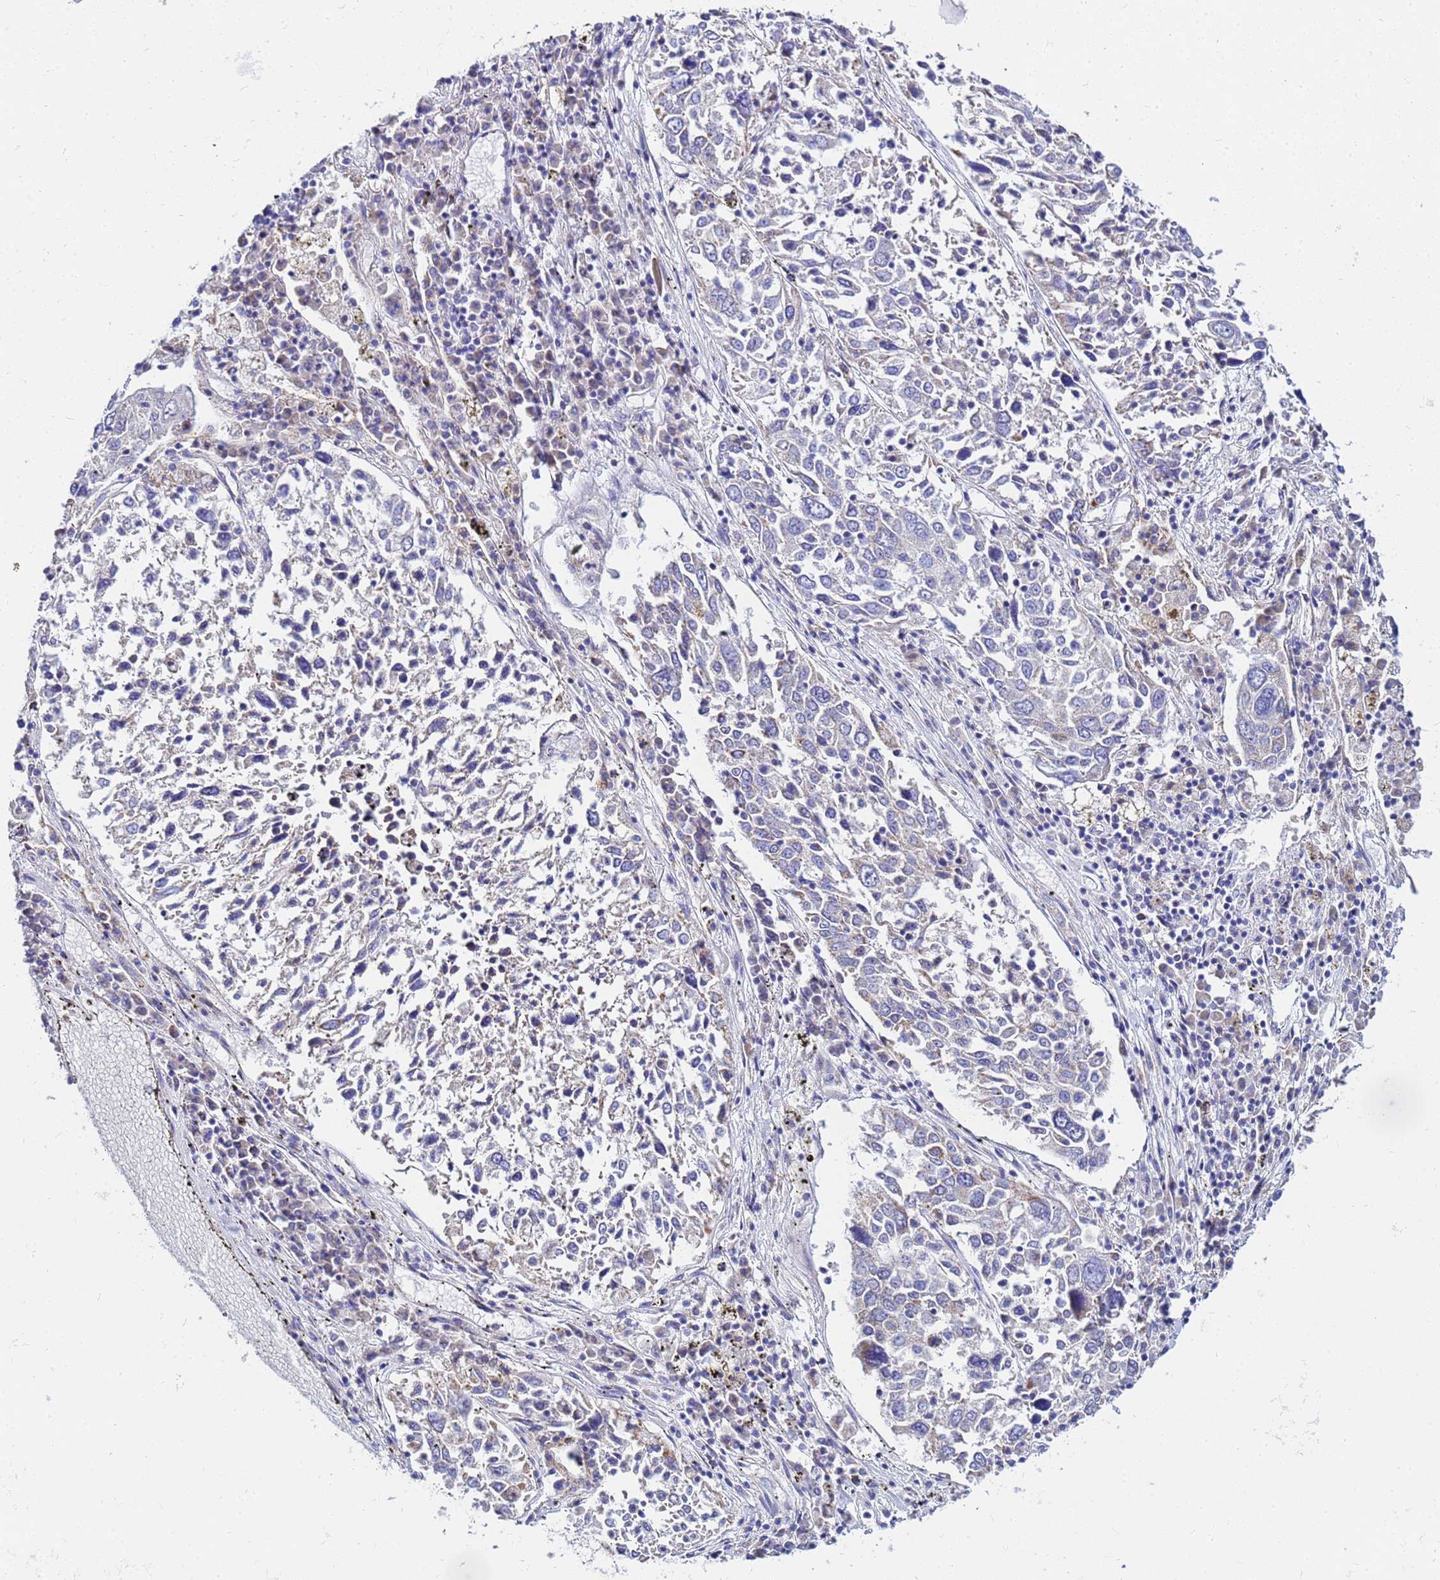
{"staining": {"intensity": "negative", "quantity": "none", "location": "none"}, "tissue": "lung cancer", "cell_type": "Tumor cells", "image_type": "cancer", "snomed": [{"axis": "morphology", "description": "Squamous cell carcinoma, NOS"}, {"axis": "topography", "description": "Lung"}], "caption": "Immunohistochemistry (IHC) of squamous cell carcinoma (lung) reveals no expression in tumor cells.", "gene": "FAHD2A", "patient": {"sex": "male", "age": 65}}